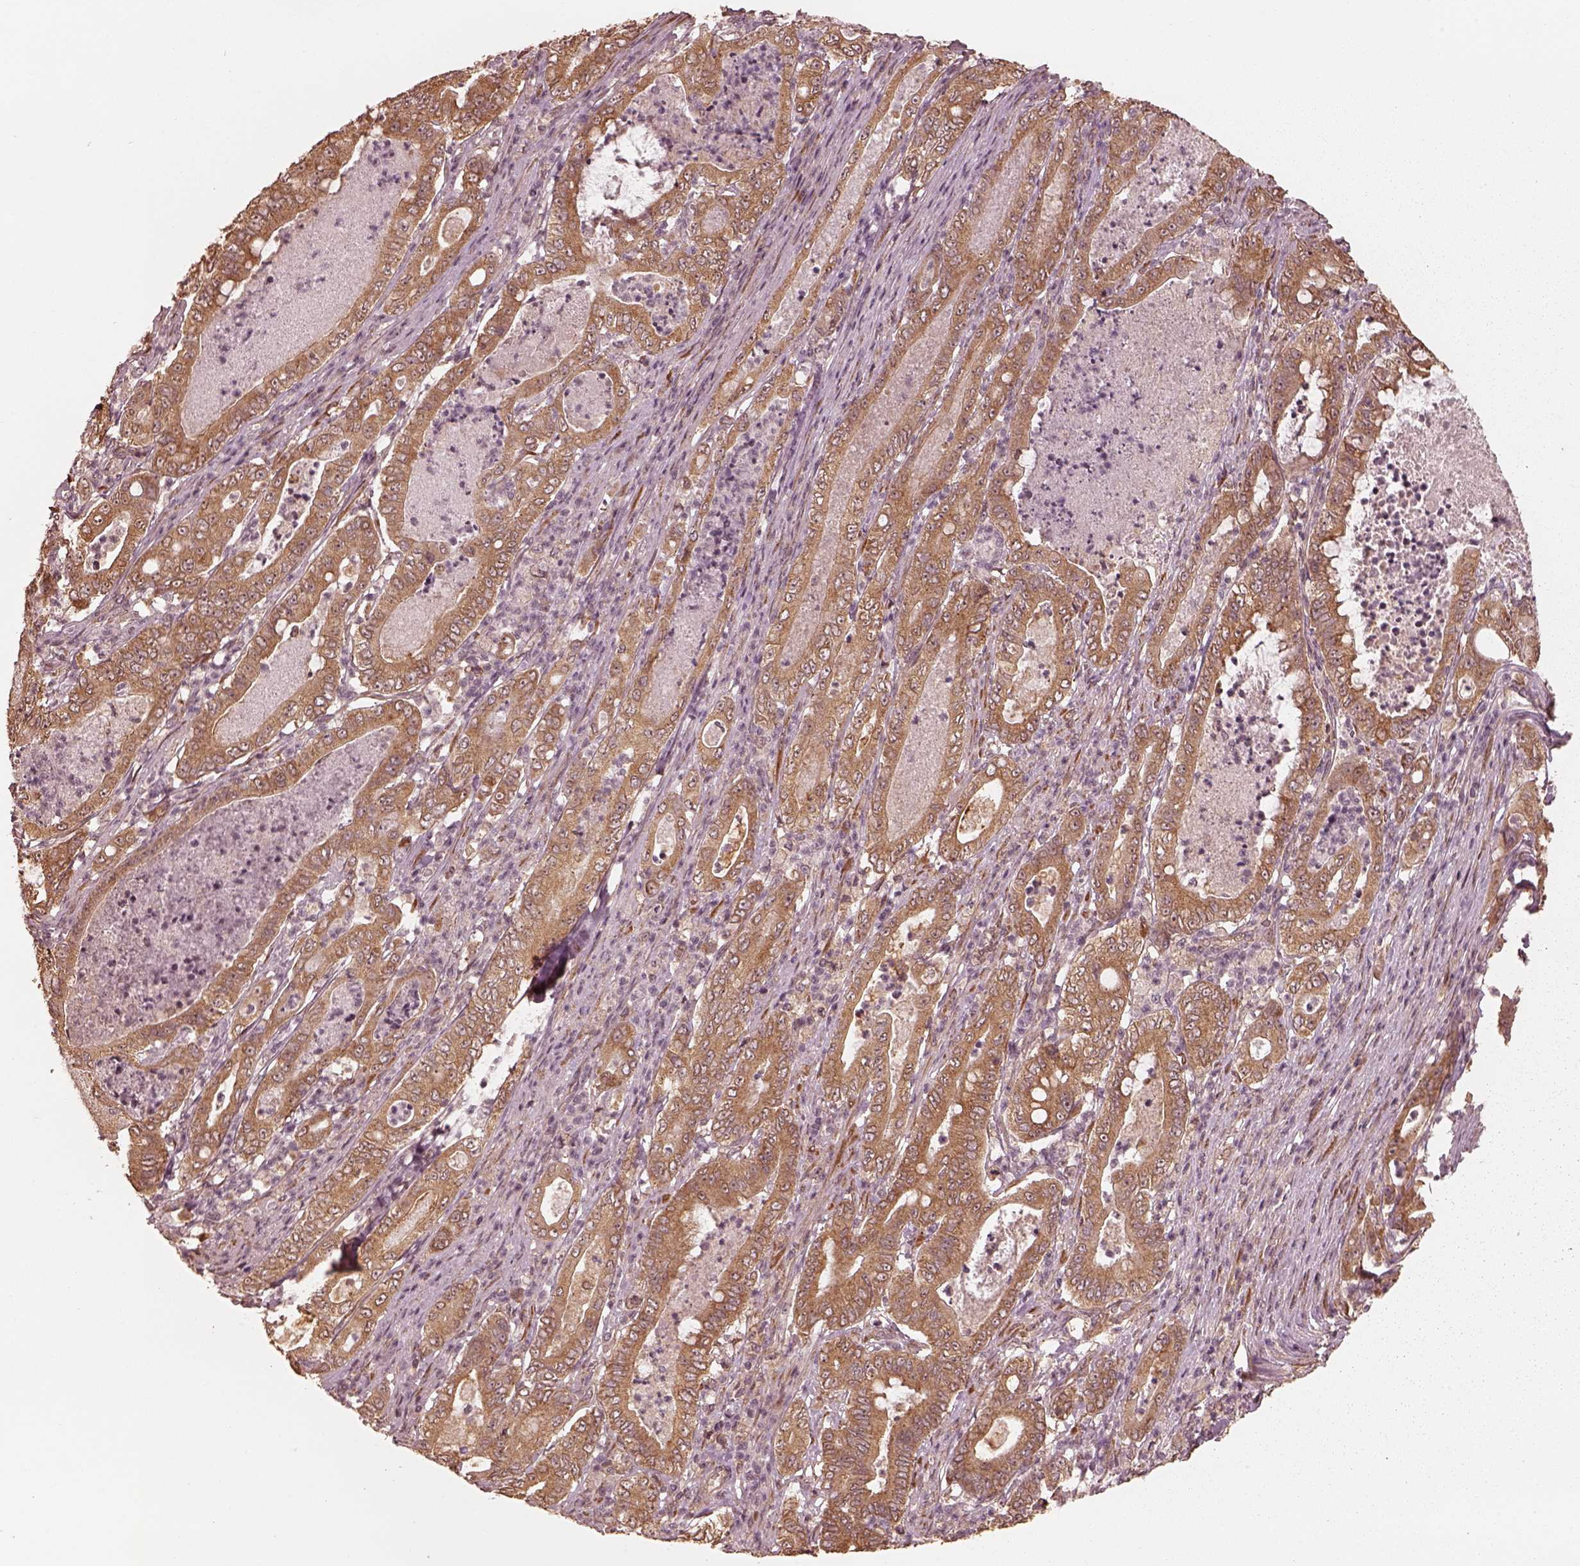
{"staining": {"intensity": "moderate", "quantity": ">75%", "location": "cytoplasmic/membranous"}, "tissue": "pancreatic cancer", "cell_type": "Tumor cells", "image_type": "cancer", "snomed": [{"axis": "morphology", "description": "Adenocarcinoma, NOS"}, {"axis": "topography", "description": "Pancreas"}], "caption": "Immunohistochemistry of human pancreatic cancer (adenocarcinoma) reveals medium levels of moderate cytoplasmic/membranous positivity in about >75% of tumor cells.", "gene": "DNAJC25", "patient": {"sex": "male", "age": 71}}